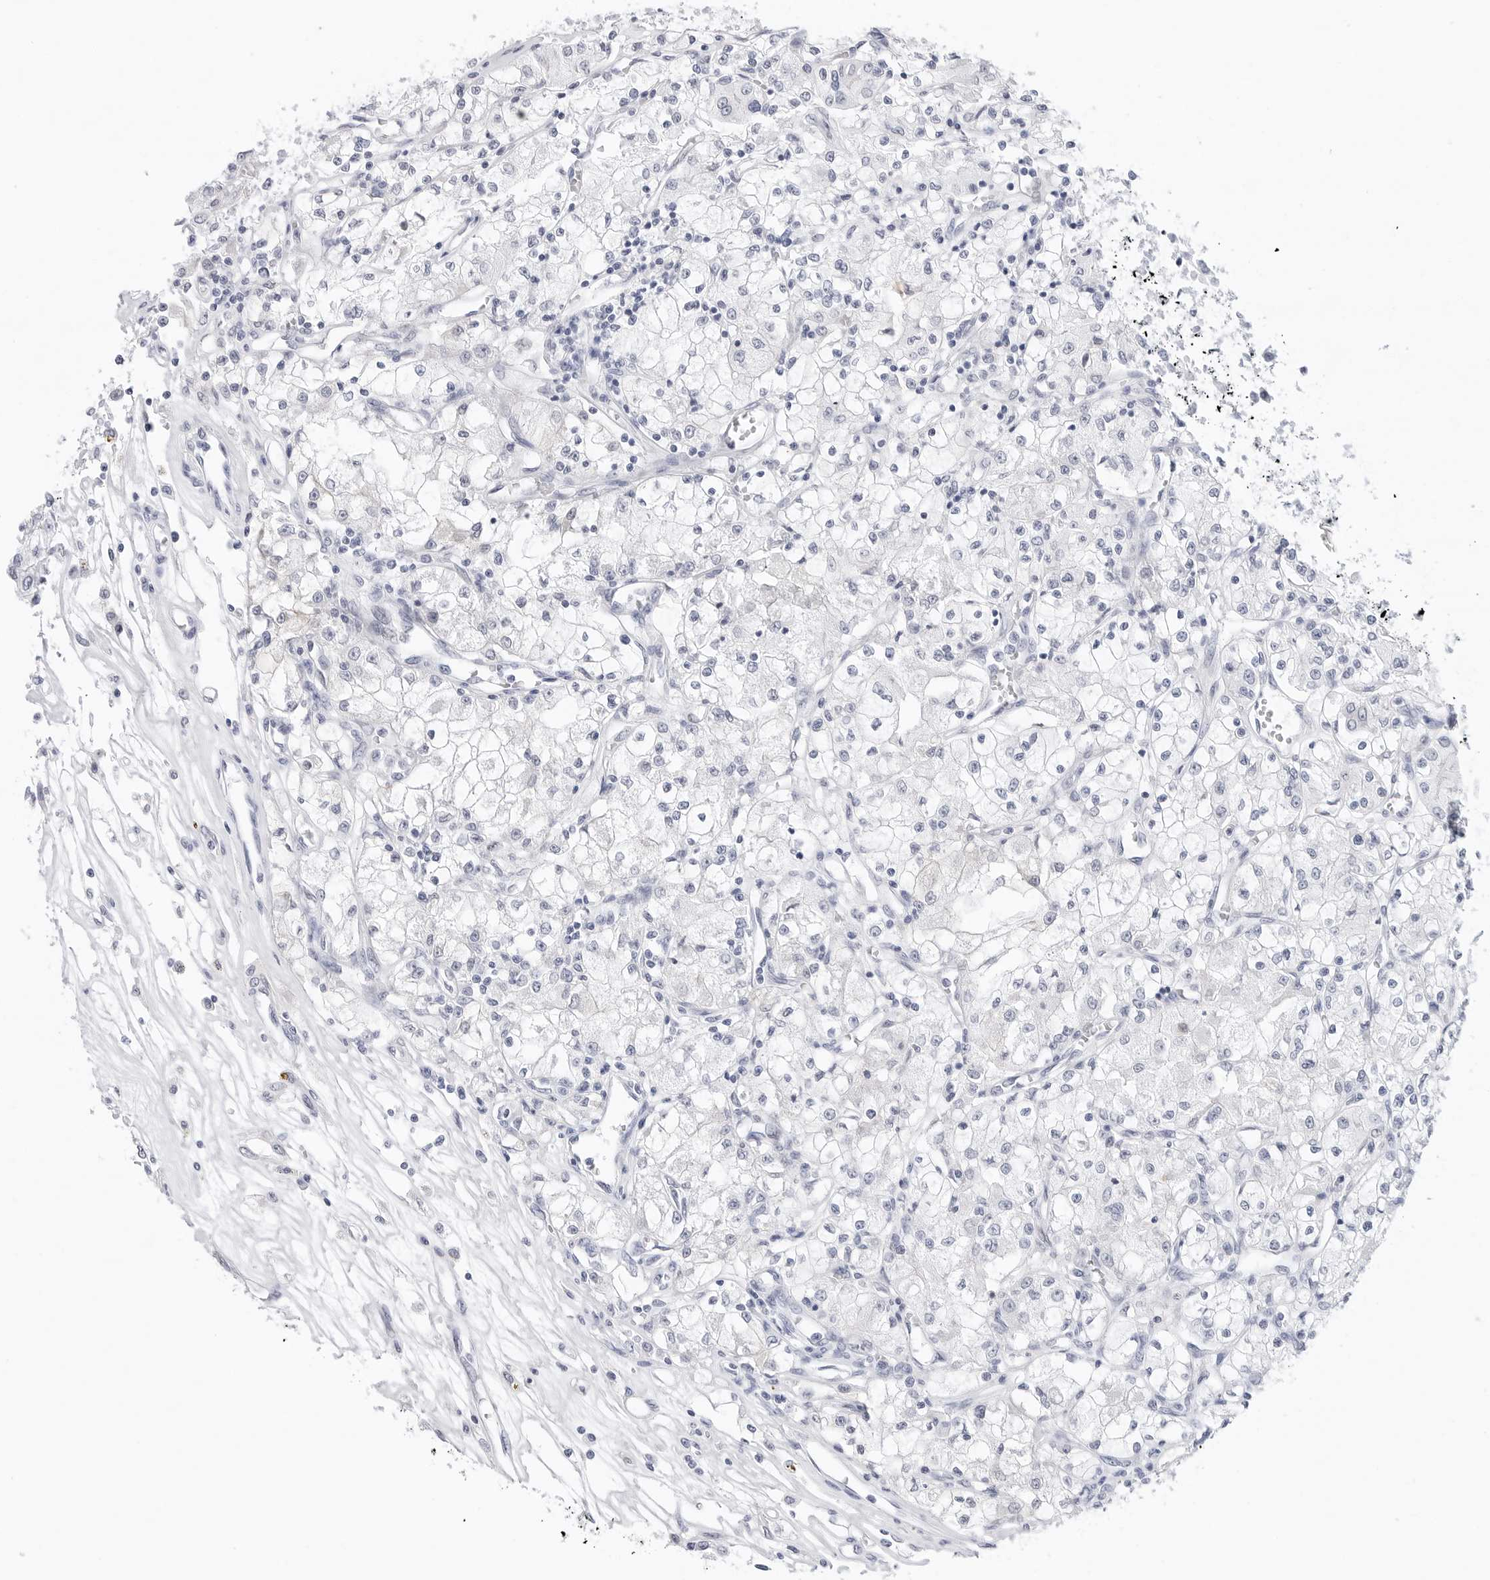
{"staining": {"intensity": "negative", "quantity": "none", "location": "none"}, "tissue": "renal cancer", "cell_type": "Tumor cells", "image_type": "cancer", "snomed": [{"axis": "morphology", "description": "Adenocarcinoma, NOS"}, {"axis": "topography", "description": "Kidney"}], "caption": "Photomicrograph shows no significant protein expression in tumor cells of renal cancer (adenocarcinoma).", "gene": "SLC19A1", "patient": {"sex": "female", "age": 59}}